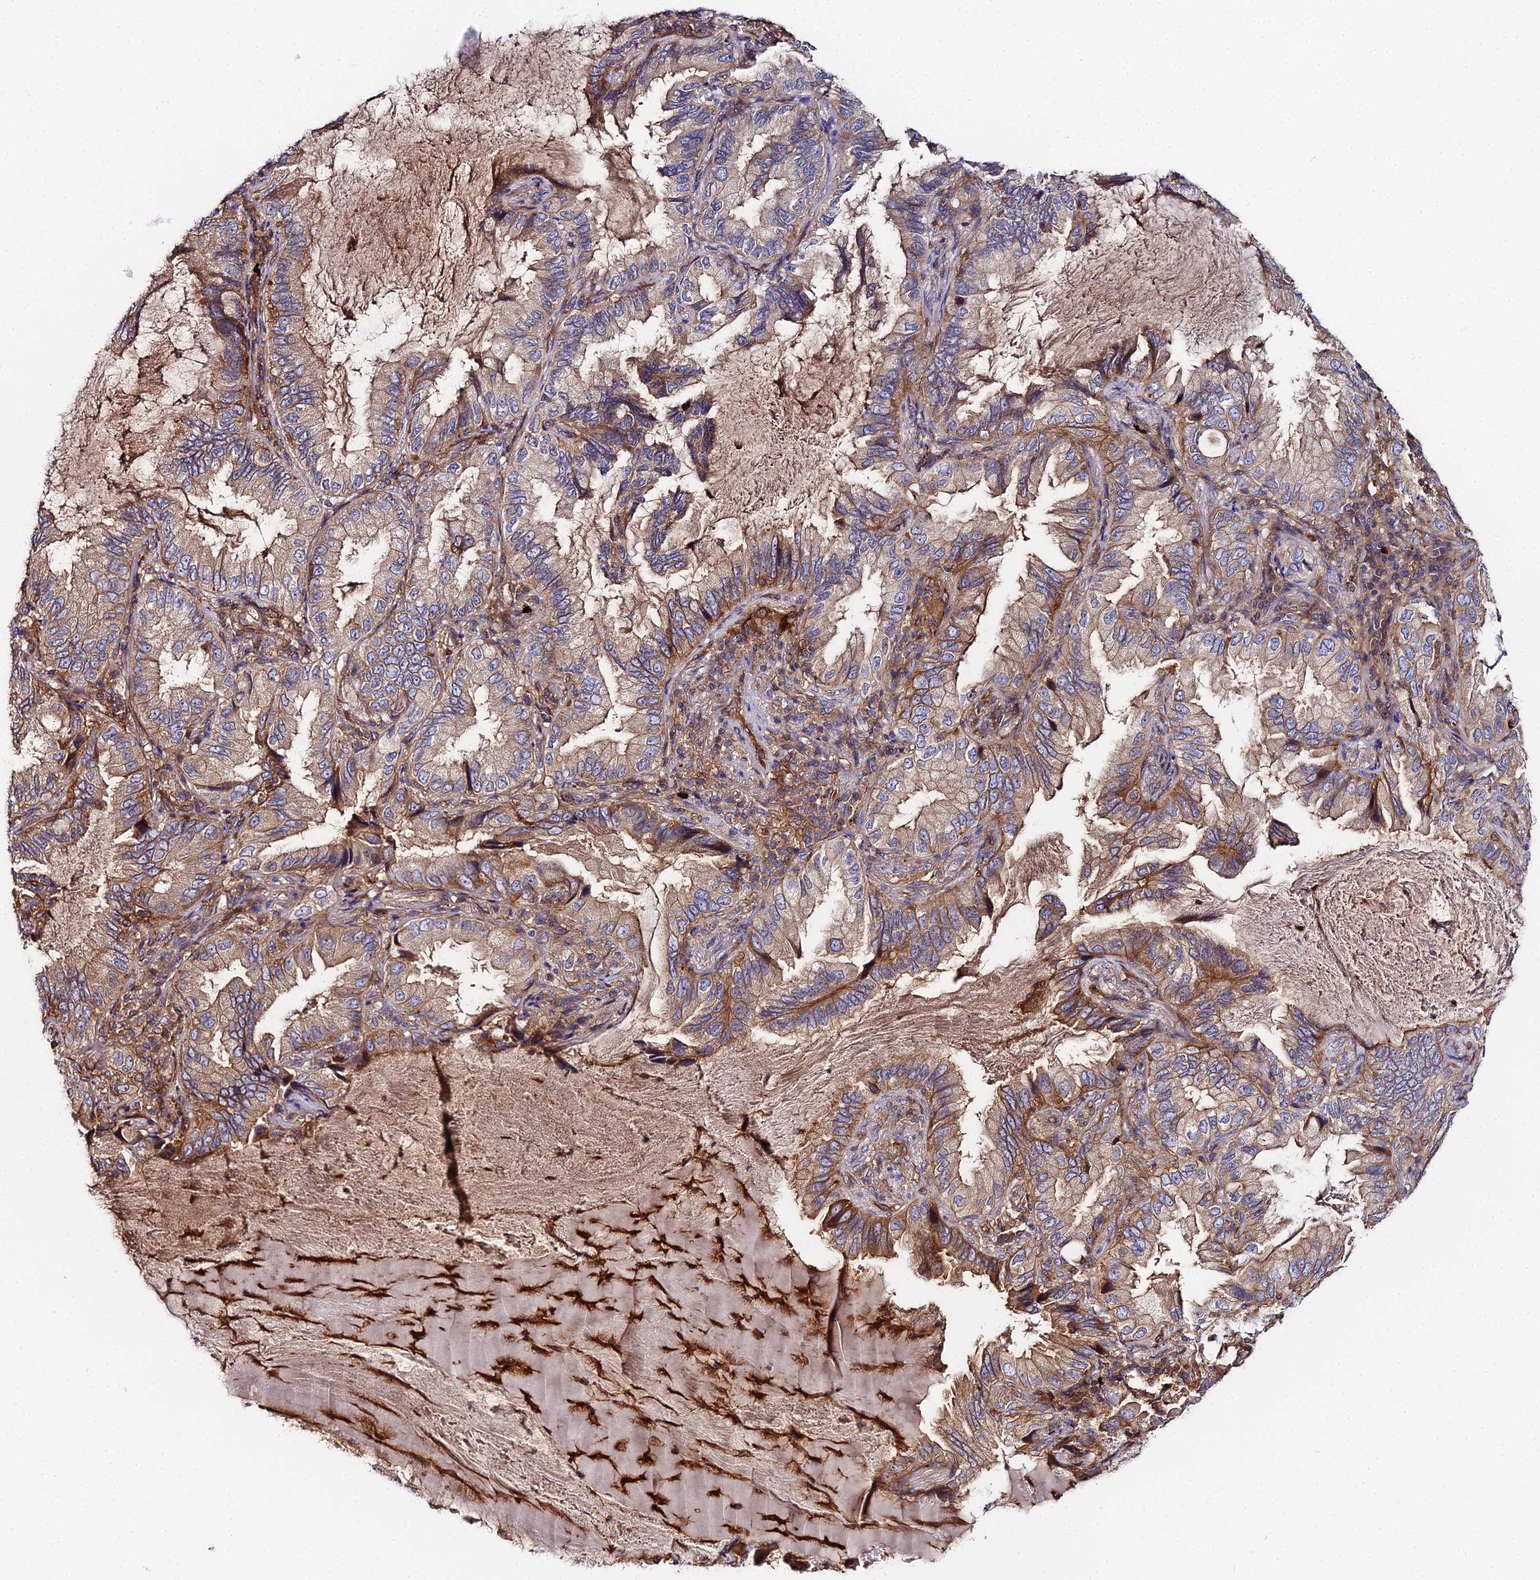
{"staining": {"intensity": "moderate", "quantity": "25%-75%", "location": "cytoplasmic/membranous"}, "tissue": "lung cancer", "cell_type": "Tumor cells", "image_type": "cancer", "snomed": [{"axis": "morphology", "description": "Adenocarcinoma, NOS"}, {"axis": "topography", "description": "Lung"}], "caption": "DAB immunohistochemical staining of lung adenocarcinoma demonstrates moderate cytoplasmic/membranous protein staining in about 25%-75% of tumor cells.", "gene": "GNG5B", "patient": {"sex": "female", "age": 69}}